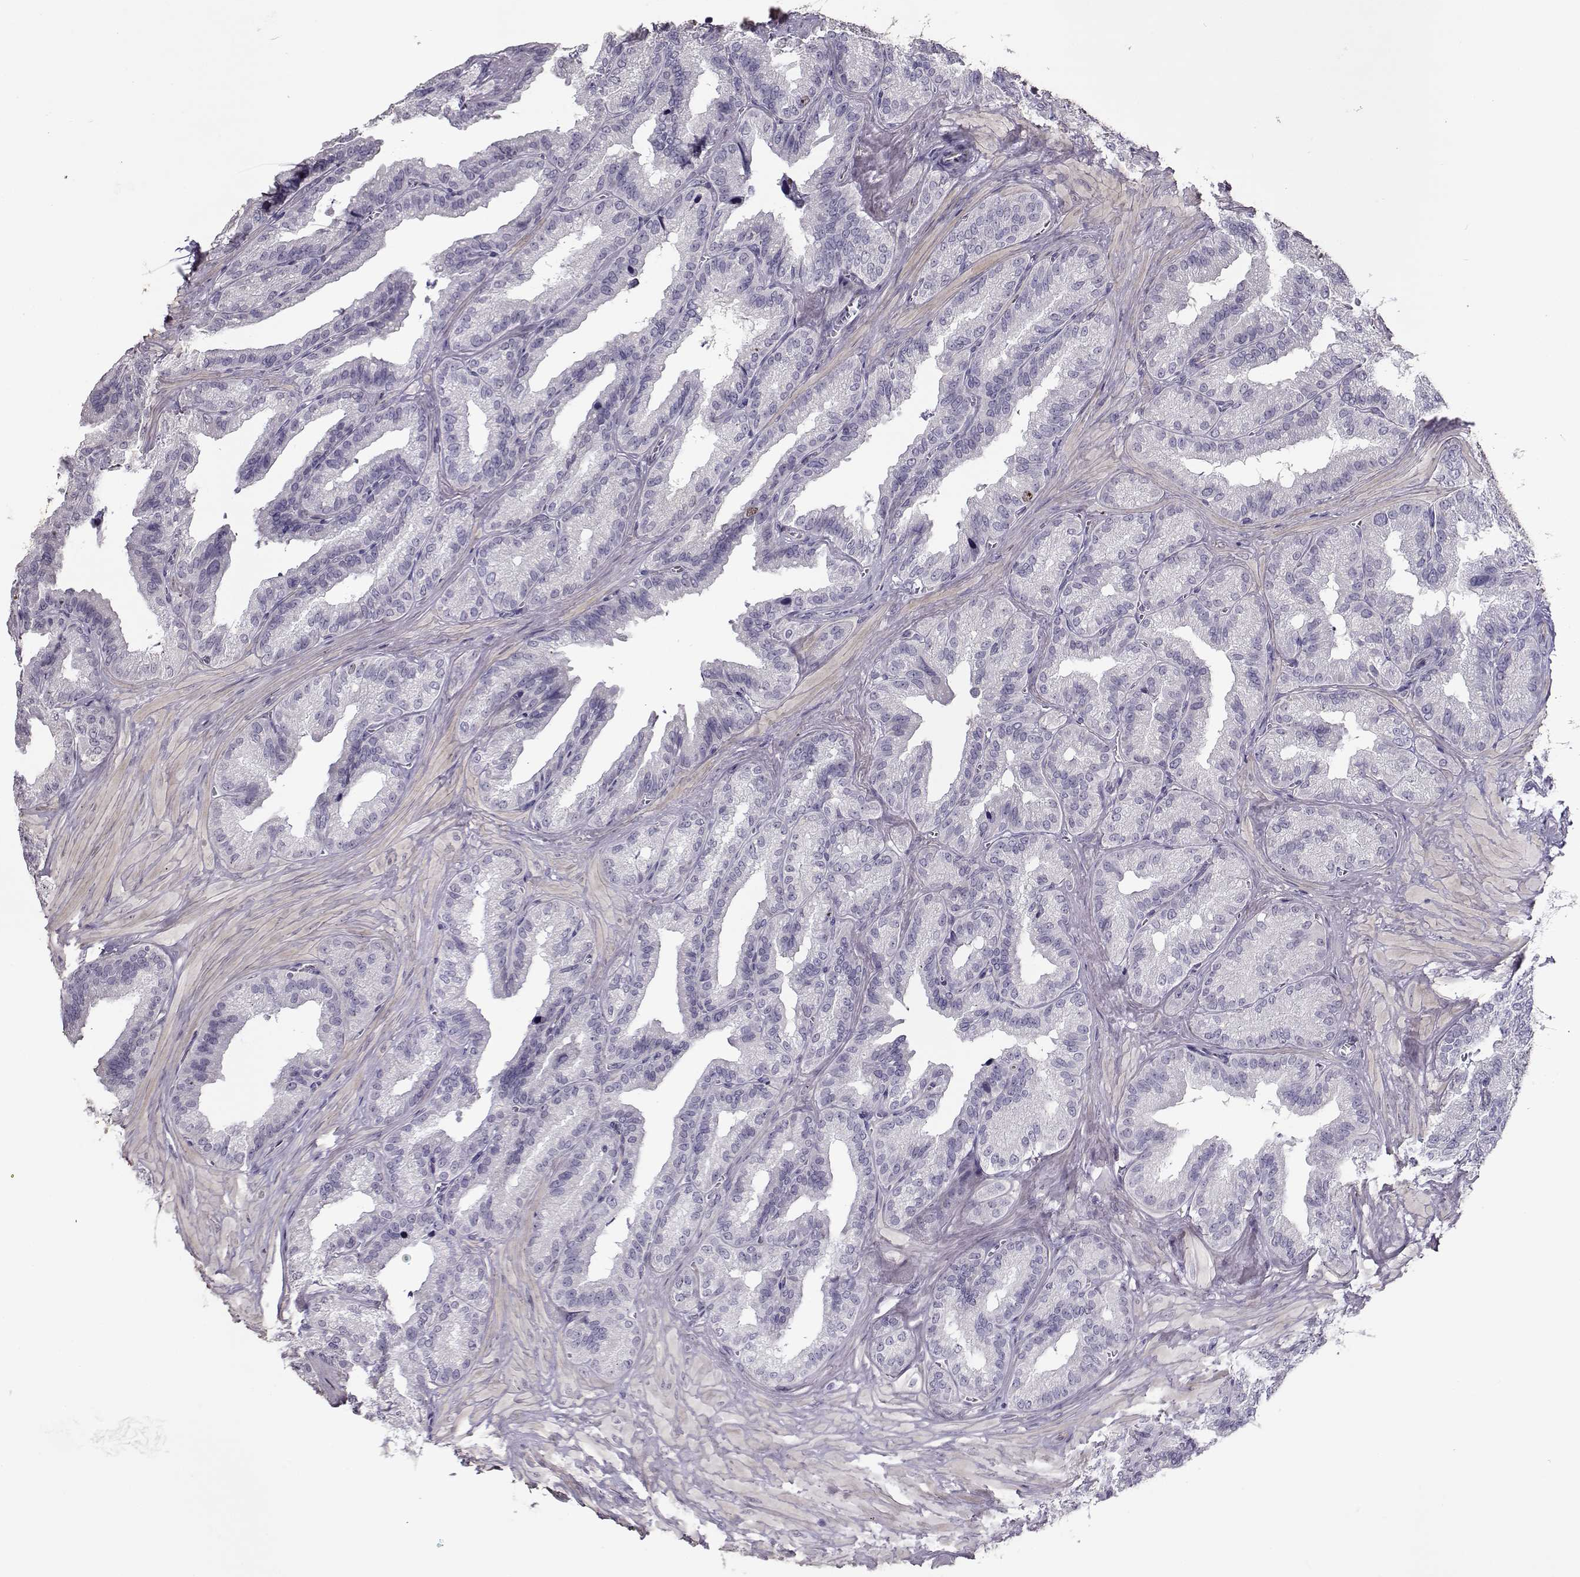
{"staining": {"intensity": "negative", "quantity": "none", "location": "none"}, "tissue": "seminal vesicle", "cell_type": "Glandular cells", "image_type": "normal", "snomed": [{"axis": "morphology", "description": "Normal tissue, NOS"}, {"axis": "topography", "description": "Seminal veicle"}], "caption": "IHC photomicrograph of normal seminal vesicle: human seminal vesicle stained with DAB demonstrates no significant protein expression in glandular cells. (DAB immunohistochemistry (IHC) visualized using brightfield microscopy, high magnification).", "gene": "NPW", "patient": {"sex": "male", "age": 37}}